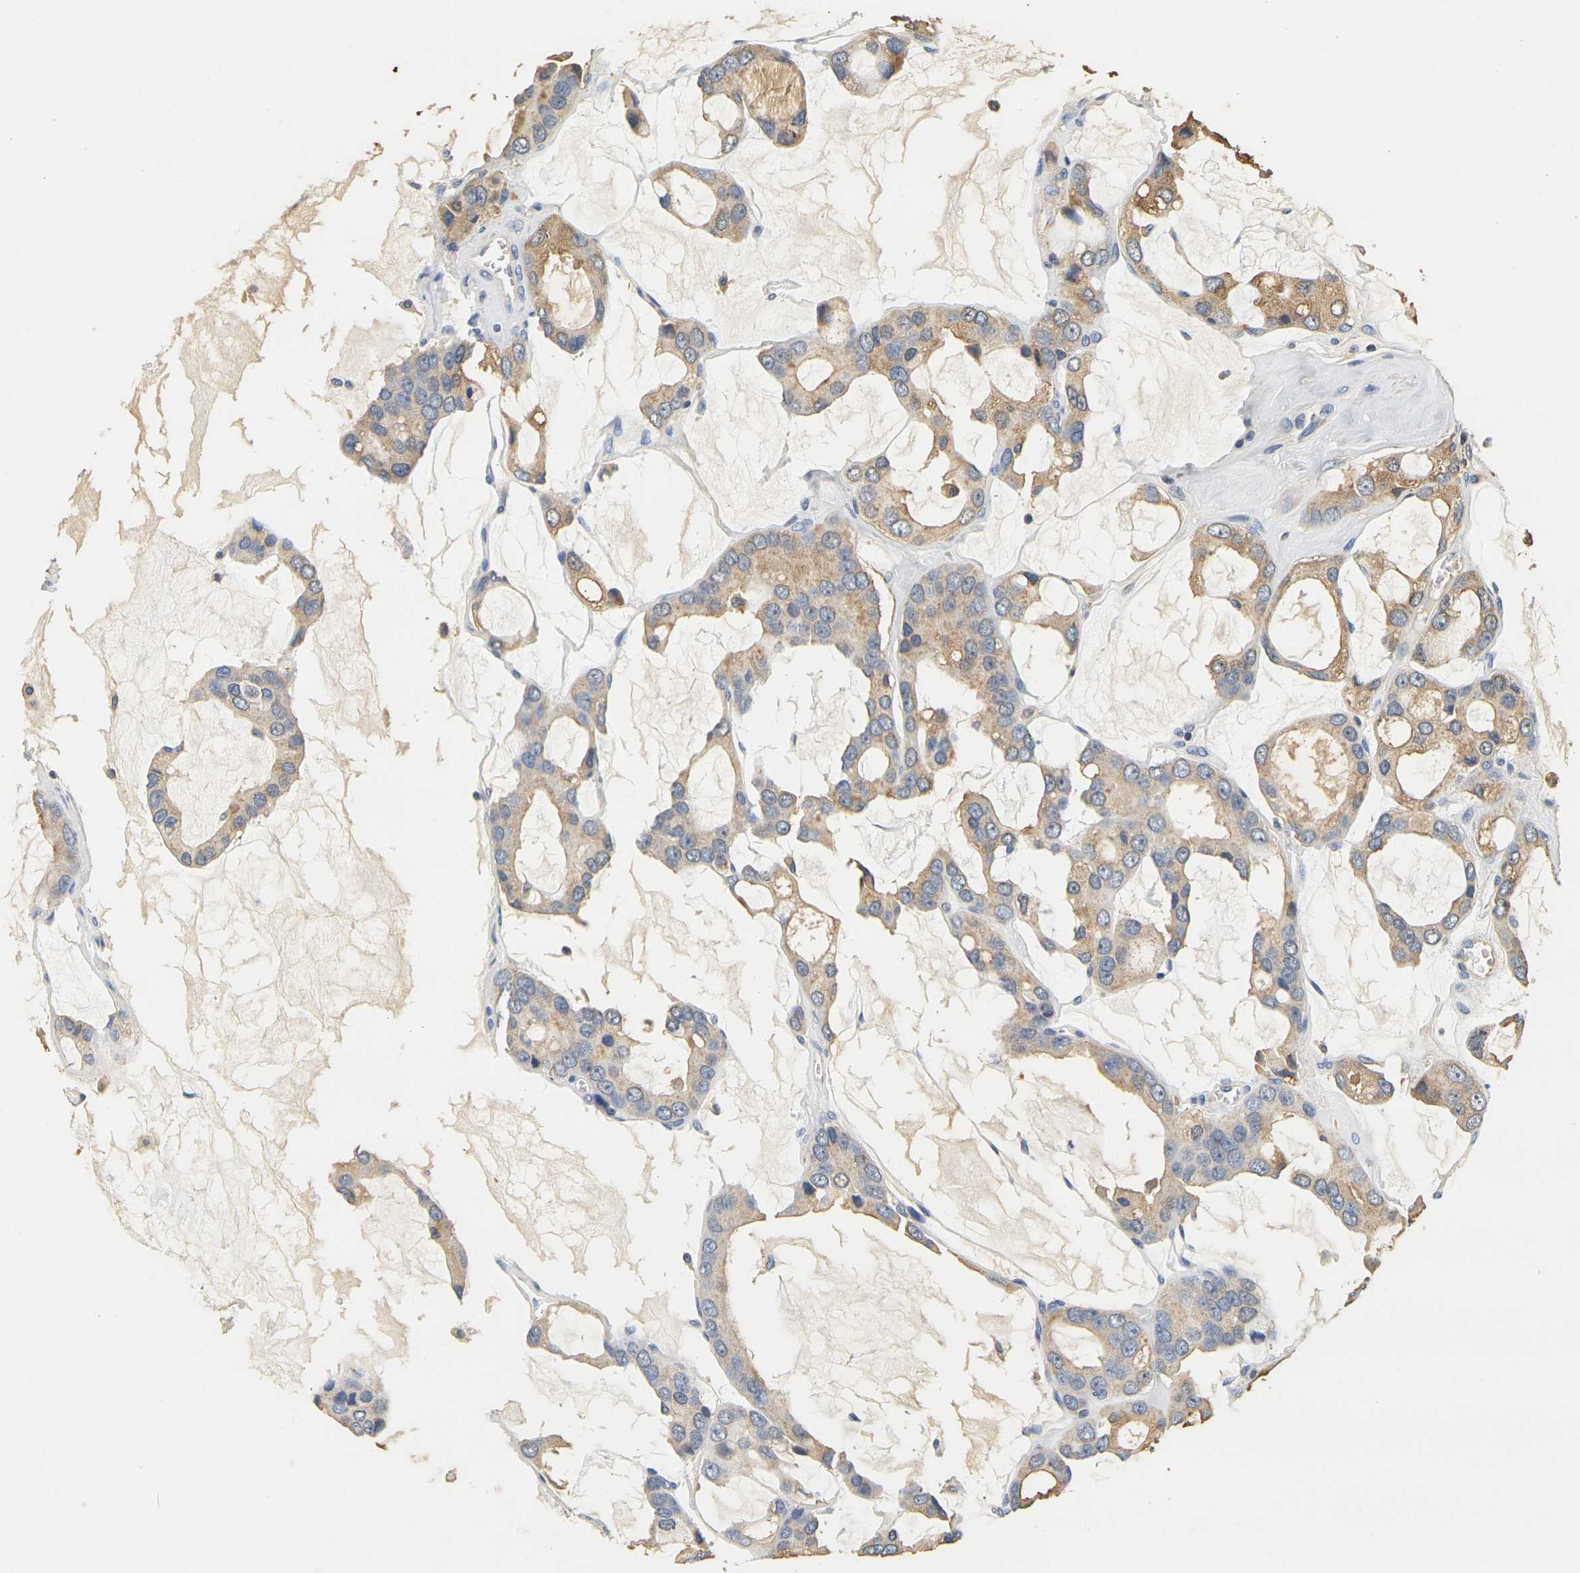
{"staining": {"intensity": "moderate", "quantity": ">75%", "location": "cytoplasmic/membranous"}, "tissue": "prostate cancer", "cell_type": "Tumor cells", "image_type": "cancer", "snomed": [{"axis": "morphology", "description": "Adenocarcinoma, High grade"}, {"axis": "topography", "description": "Prostate"}], "caption": "Immunohistochemical staining of prostate cancer exhibits medium levels of moderate cytoplasmic/membranous positivity in about >75% of tumor cells.", "gene": "KLK5", "patient": {"sex": "male", "age": 67}}